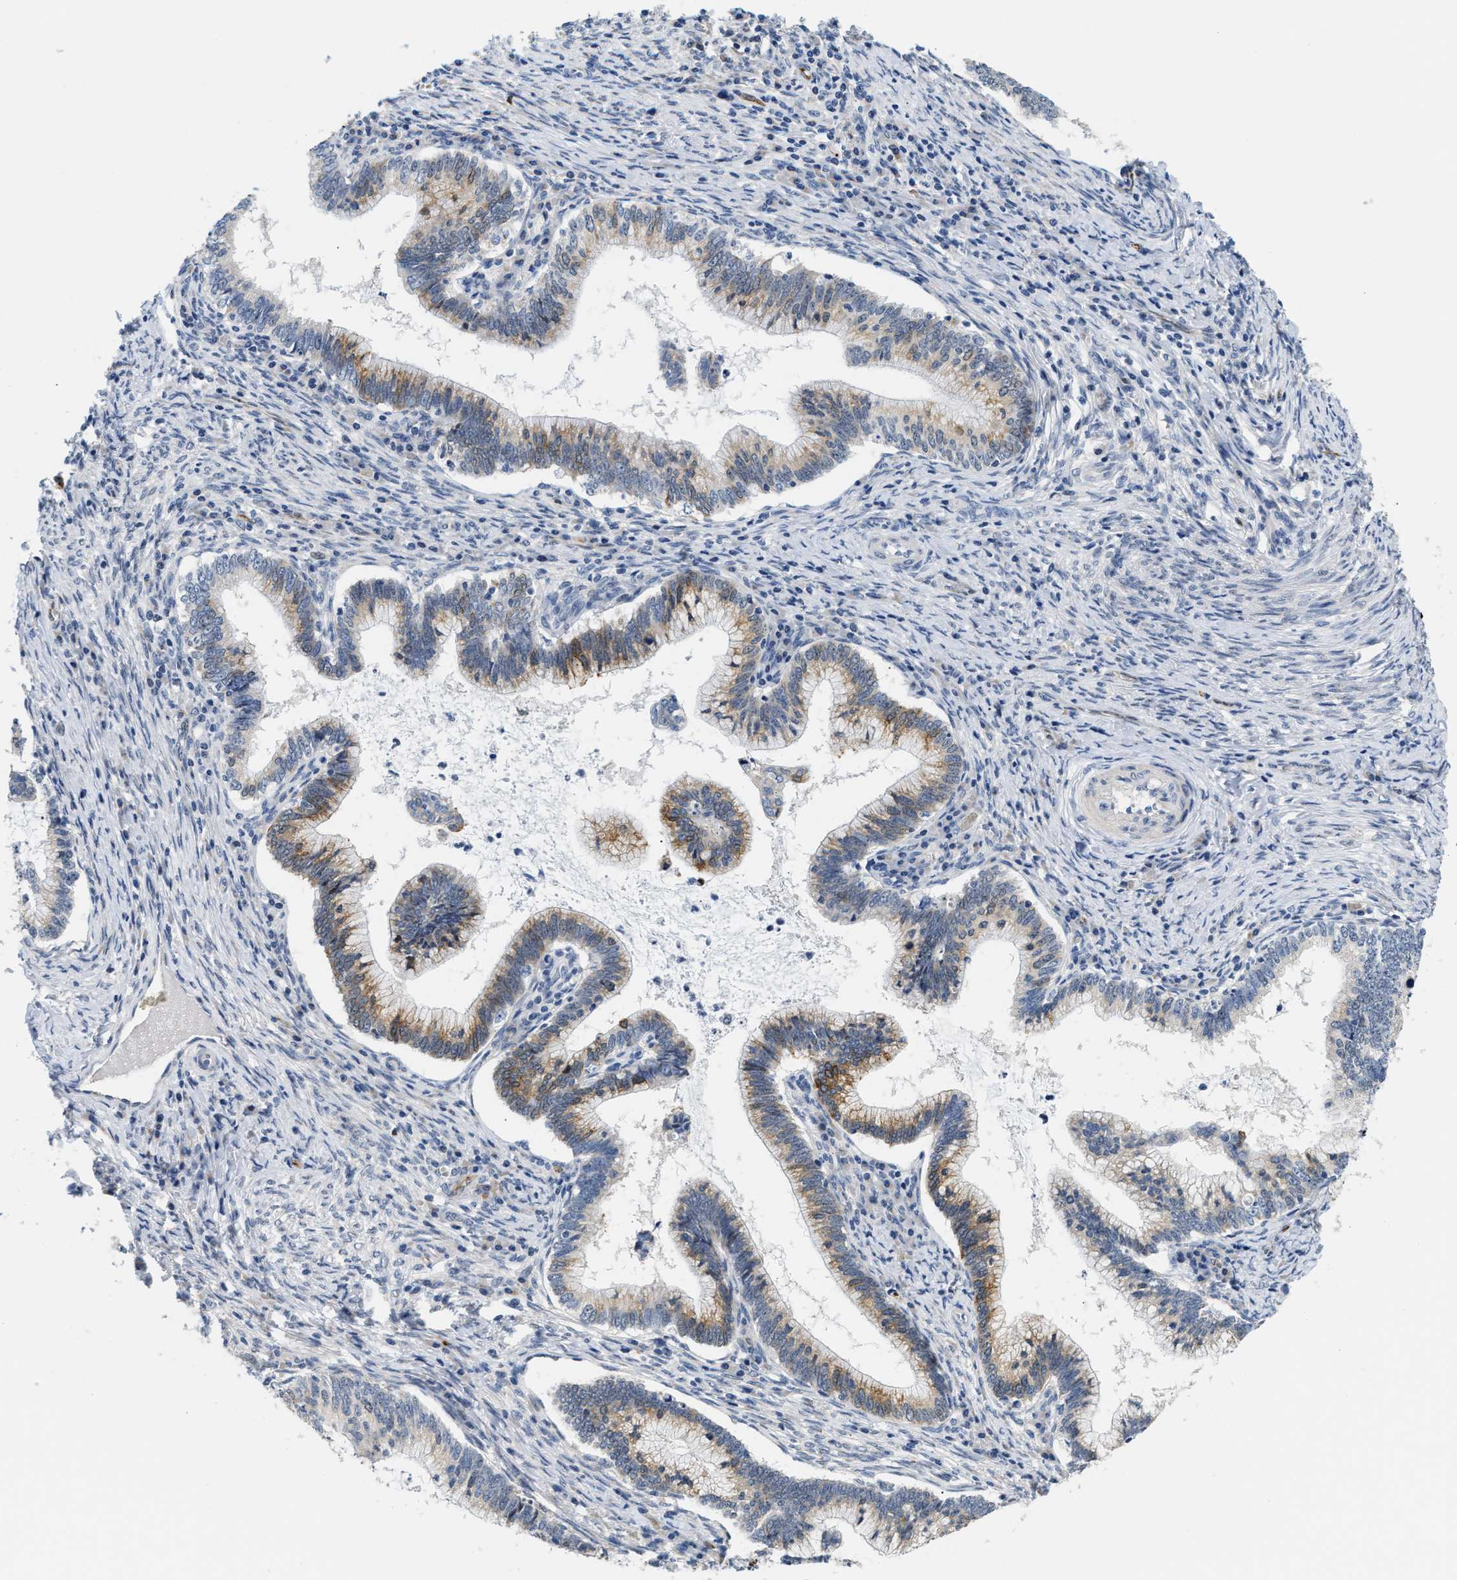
{"staining": {"intensity": "moderate", "quantity": ">75%", "location": "cytoplasmic/membranous"}, "tissue": "cervical cancer", "cell_type": "Tumor cells", "image_type": "cancer", "snomed": [{"axis": "morphology", "description": "Adenocarcinoma, NOS"}, {"axis": "topography", "description": "Cervix"}], "caption": "Immunohistochemical staining of human adenocarcinoma (cervical) reveals medium levels of moderate cytoplasmic/membranous staining in about >75% of tumor cells.", "gene": "CLGN", "patient": {"sex": "female", "age": 36}}